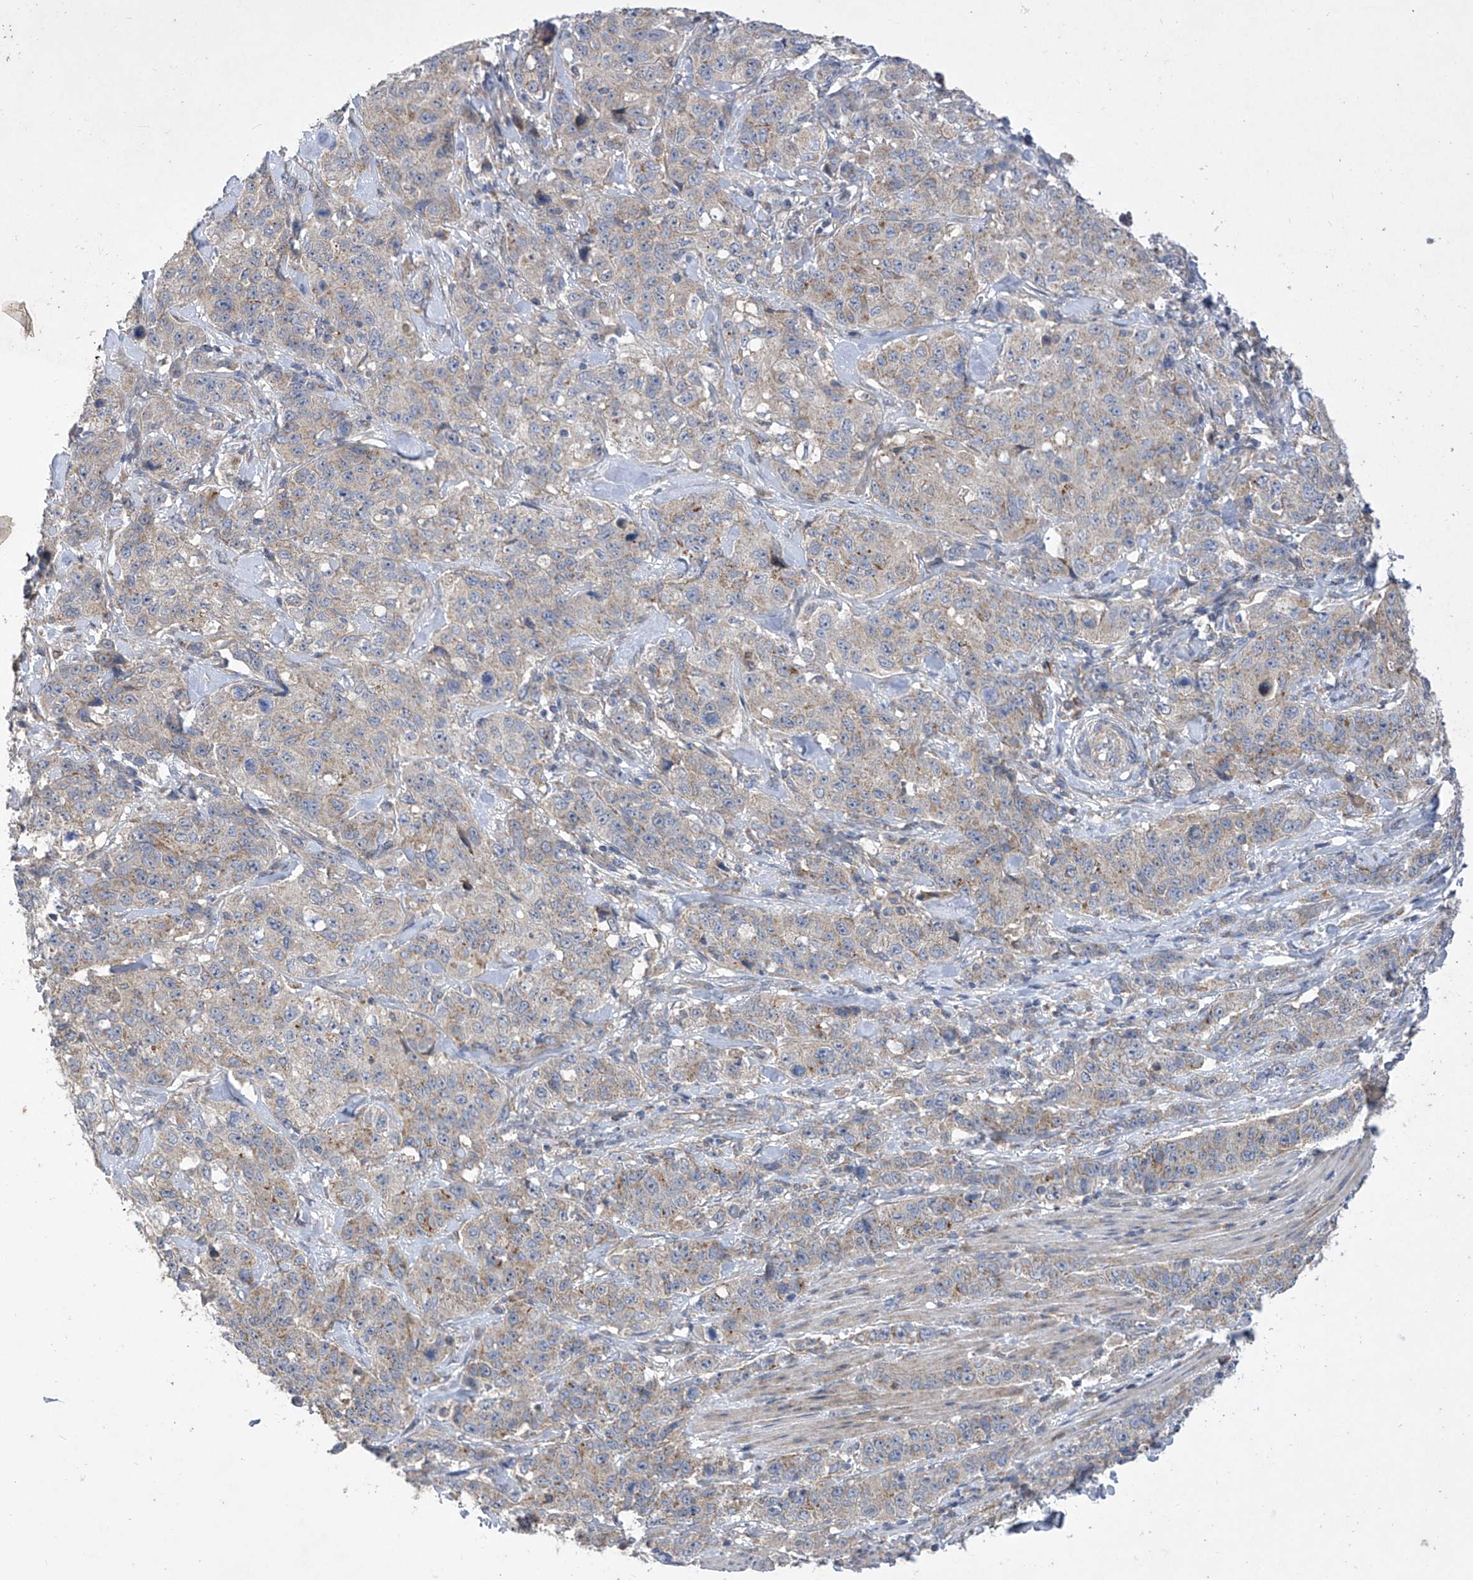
{"staining": {"intensity": "negative", "quantity": "none", "location": "none"}, "tissue": "stomach cancer", "cell_type": "Tumor cells", "image_type": "cancer", "snomed": [{"axis": "morphology", "description": "Adenocarcinoma, NOS"}, {"axis": "topography", "description": "Stomach"}], "caption": "A histopathology image of stomach cancer stained for a protein demonstrates no brown staining in tumor cells.", "gene": "COQ3", "patient": {"sex": "male", "age": 48}}